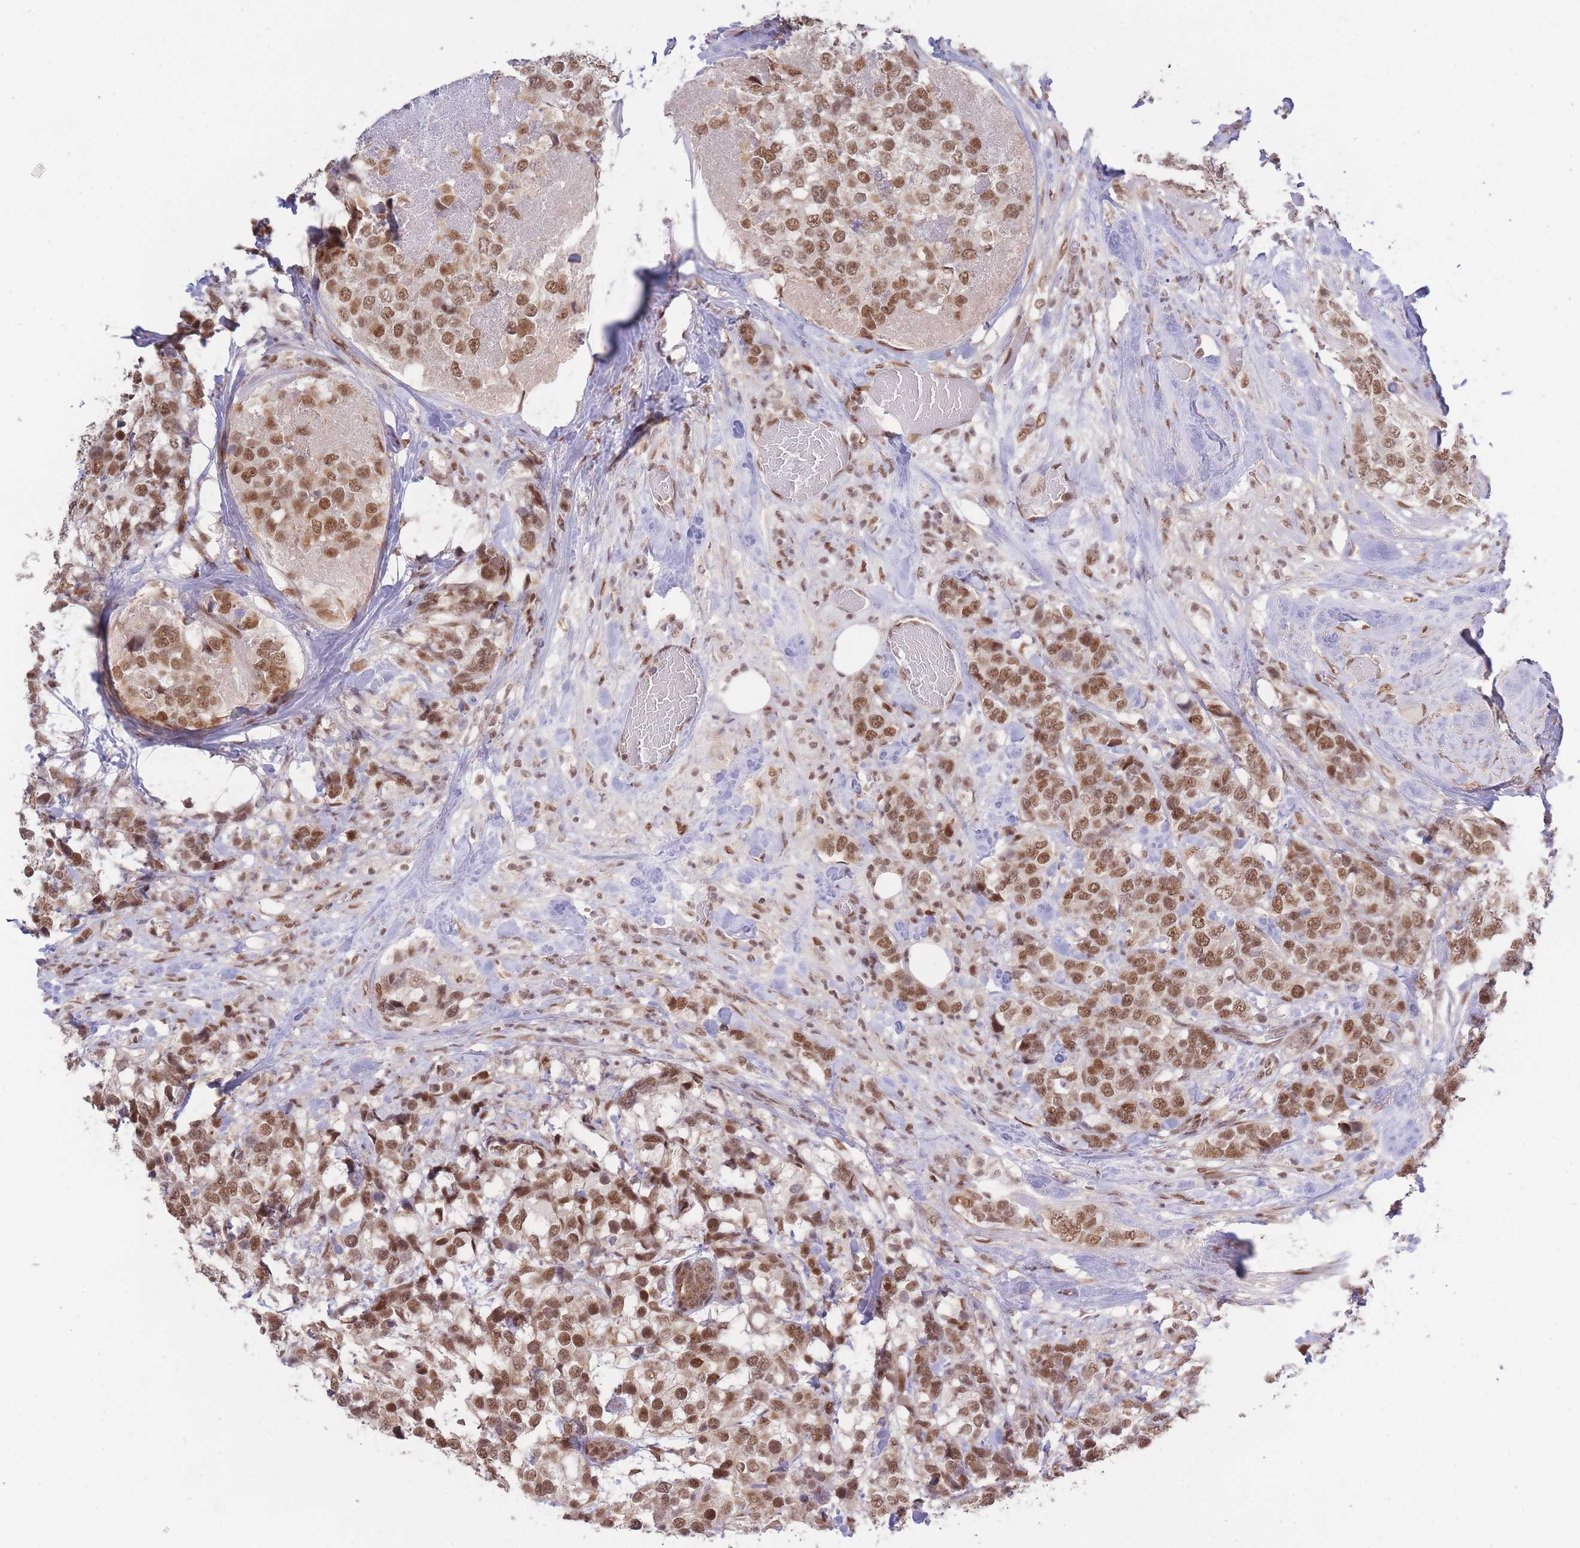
{"staining": {"intensity": "moderate", "quantity": ">75%", "location": "nuclear"}, "tissue": "breast cancer", "cell_type": "Tumor cells", "image_type": "cancer", "snomed": [{"axis": "morphology", "description": "Lobular carcinoma"}, {"axis": "topography", "description": "Breast"}], "caption": "Protein expression analysis of breast cancer displays moderate nuclear expression in about >75% of tumor cells. The protein of interest is shown in brown color, while the nuclei are stained blue.", "gene": "CARD8", "patient": {"sex": "female", "age": 59}}